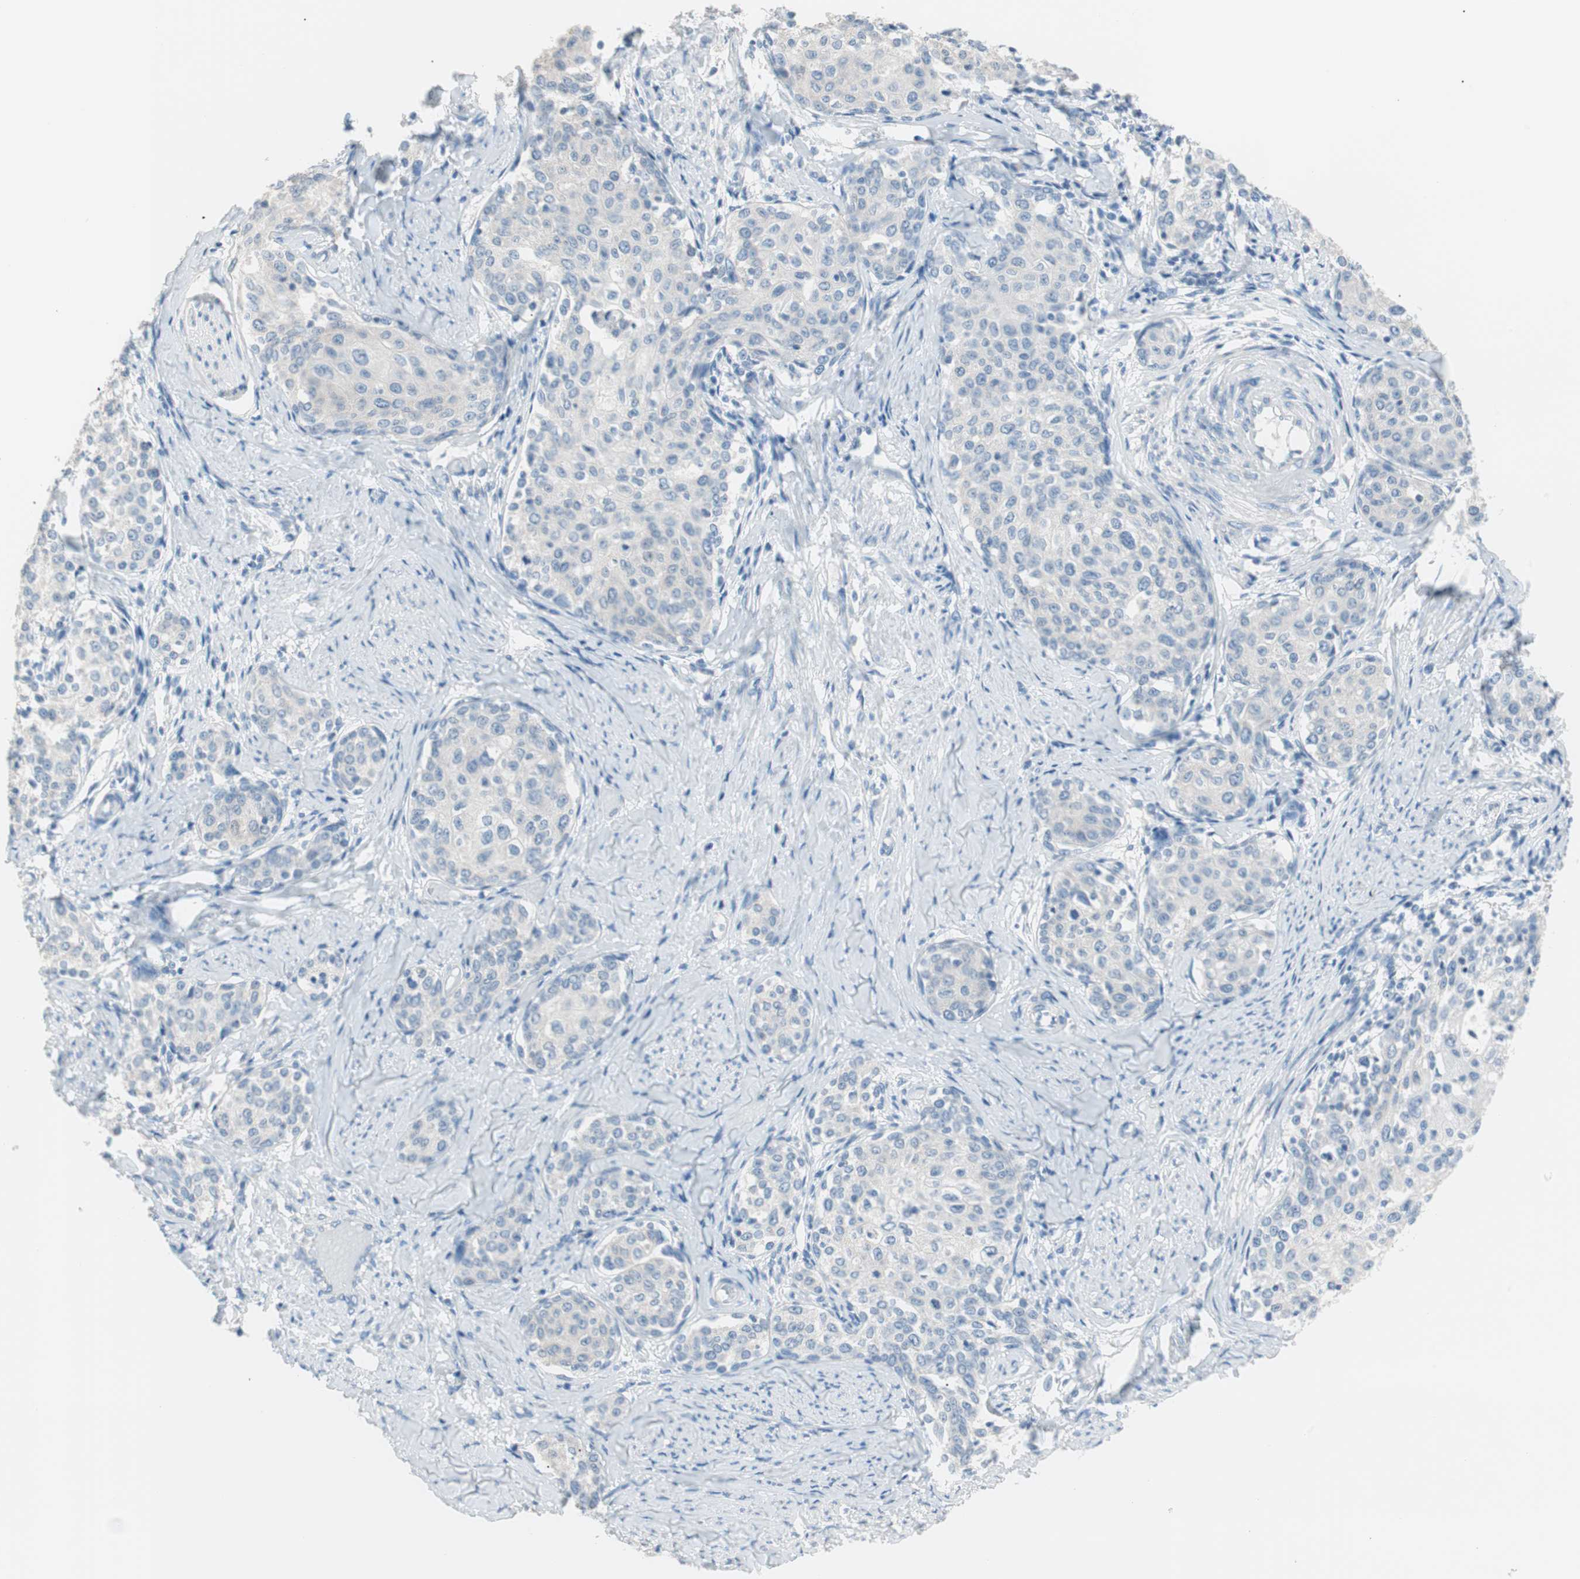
{"staining": {"intensity": "negative", "quantity": "none", "location": "none"}, "tissue": "cervical cancer", "cell_type": "Tumor cells", "image_type": "cancer", "snomed": [{"axis": "morphology", "description": "Squamous cell carcinoma, NOS"}, {"axis": "morphology", "description": "Adenocarcinoma, NOS"}, {"axis": "topography", "description": "Cervix"}], "caption": "IHC of human cervical squamous cell carcinoma shows no staining in tumor cells. (DAB (3,3'-diaminobenzidine) immunohistochemistry (IHC) with hematoxylin counter stain).", "gene": "VIL1", "patient": {"sex": "female", "age": 52}}